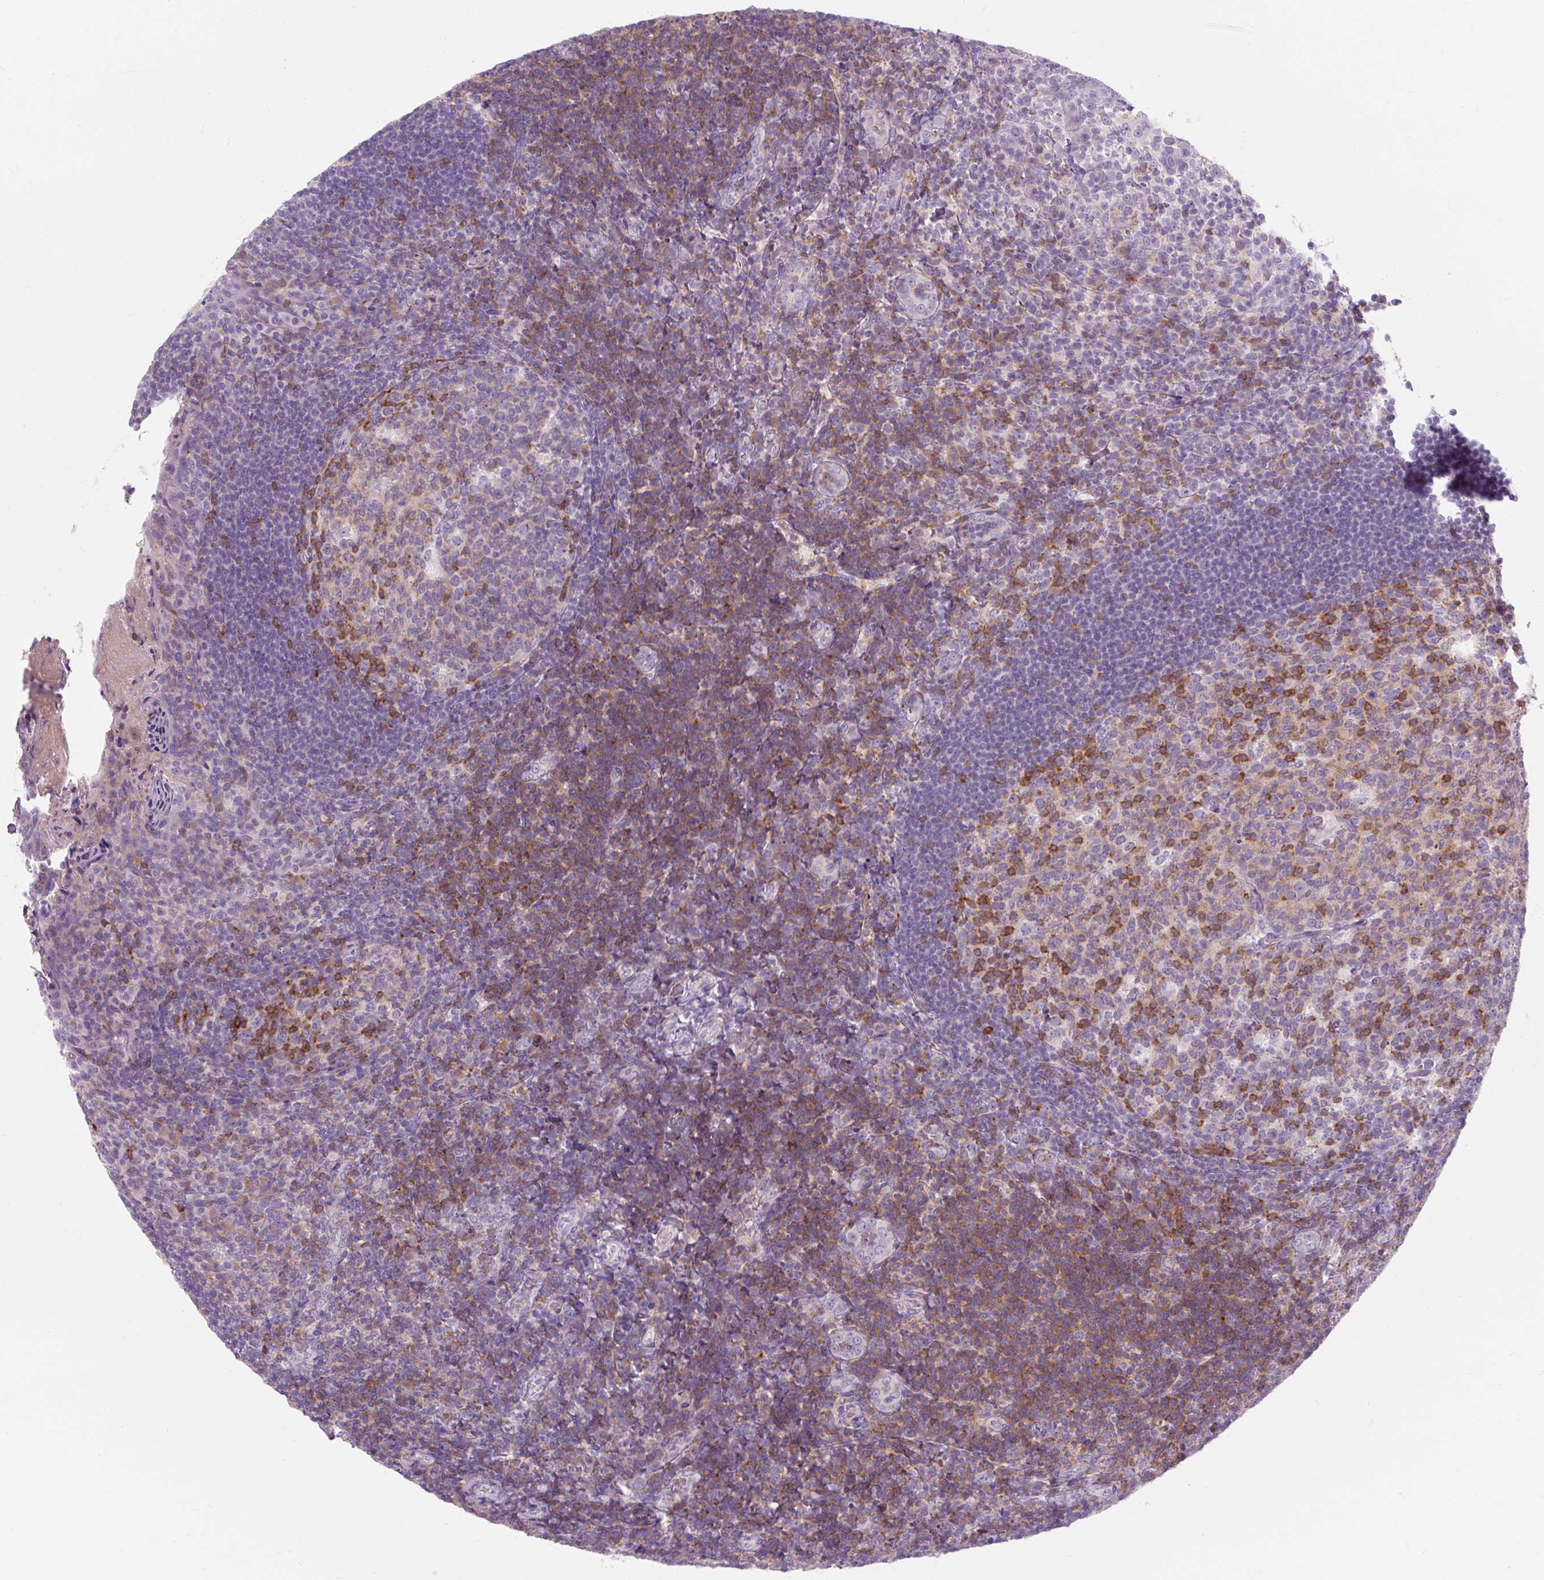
{"staining": {"intensity": "moderate", "quantity": "25%-75%", "location": "cytoplasmic/membranous"}, "tissue": "tonsil", "cell_type": "Germinal center cells", "image_type": "normal", "snomed": [{"axis": "morphology", "description": "Normal tissue, NOS"}, {"axis": "topography", "description": "Tonsil"}], "caption": "A brown stain shows moderate cytoplasmic/membranous expression of a protein in germinal center cells of unremarkable human tonsil. The protein is shown in brown color, while the nuclei are stained blue.", "gene": "TIGD2", "patient": {"sex": "female", "age": 10}}